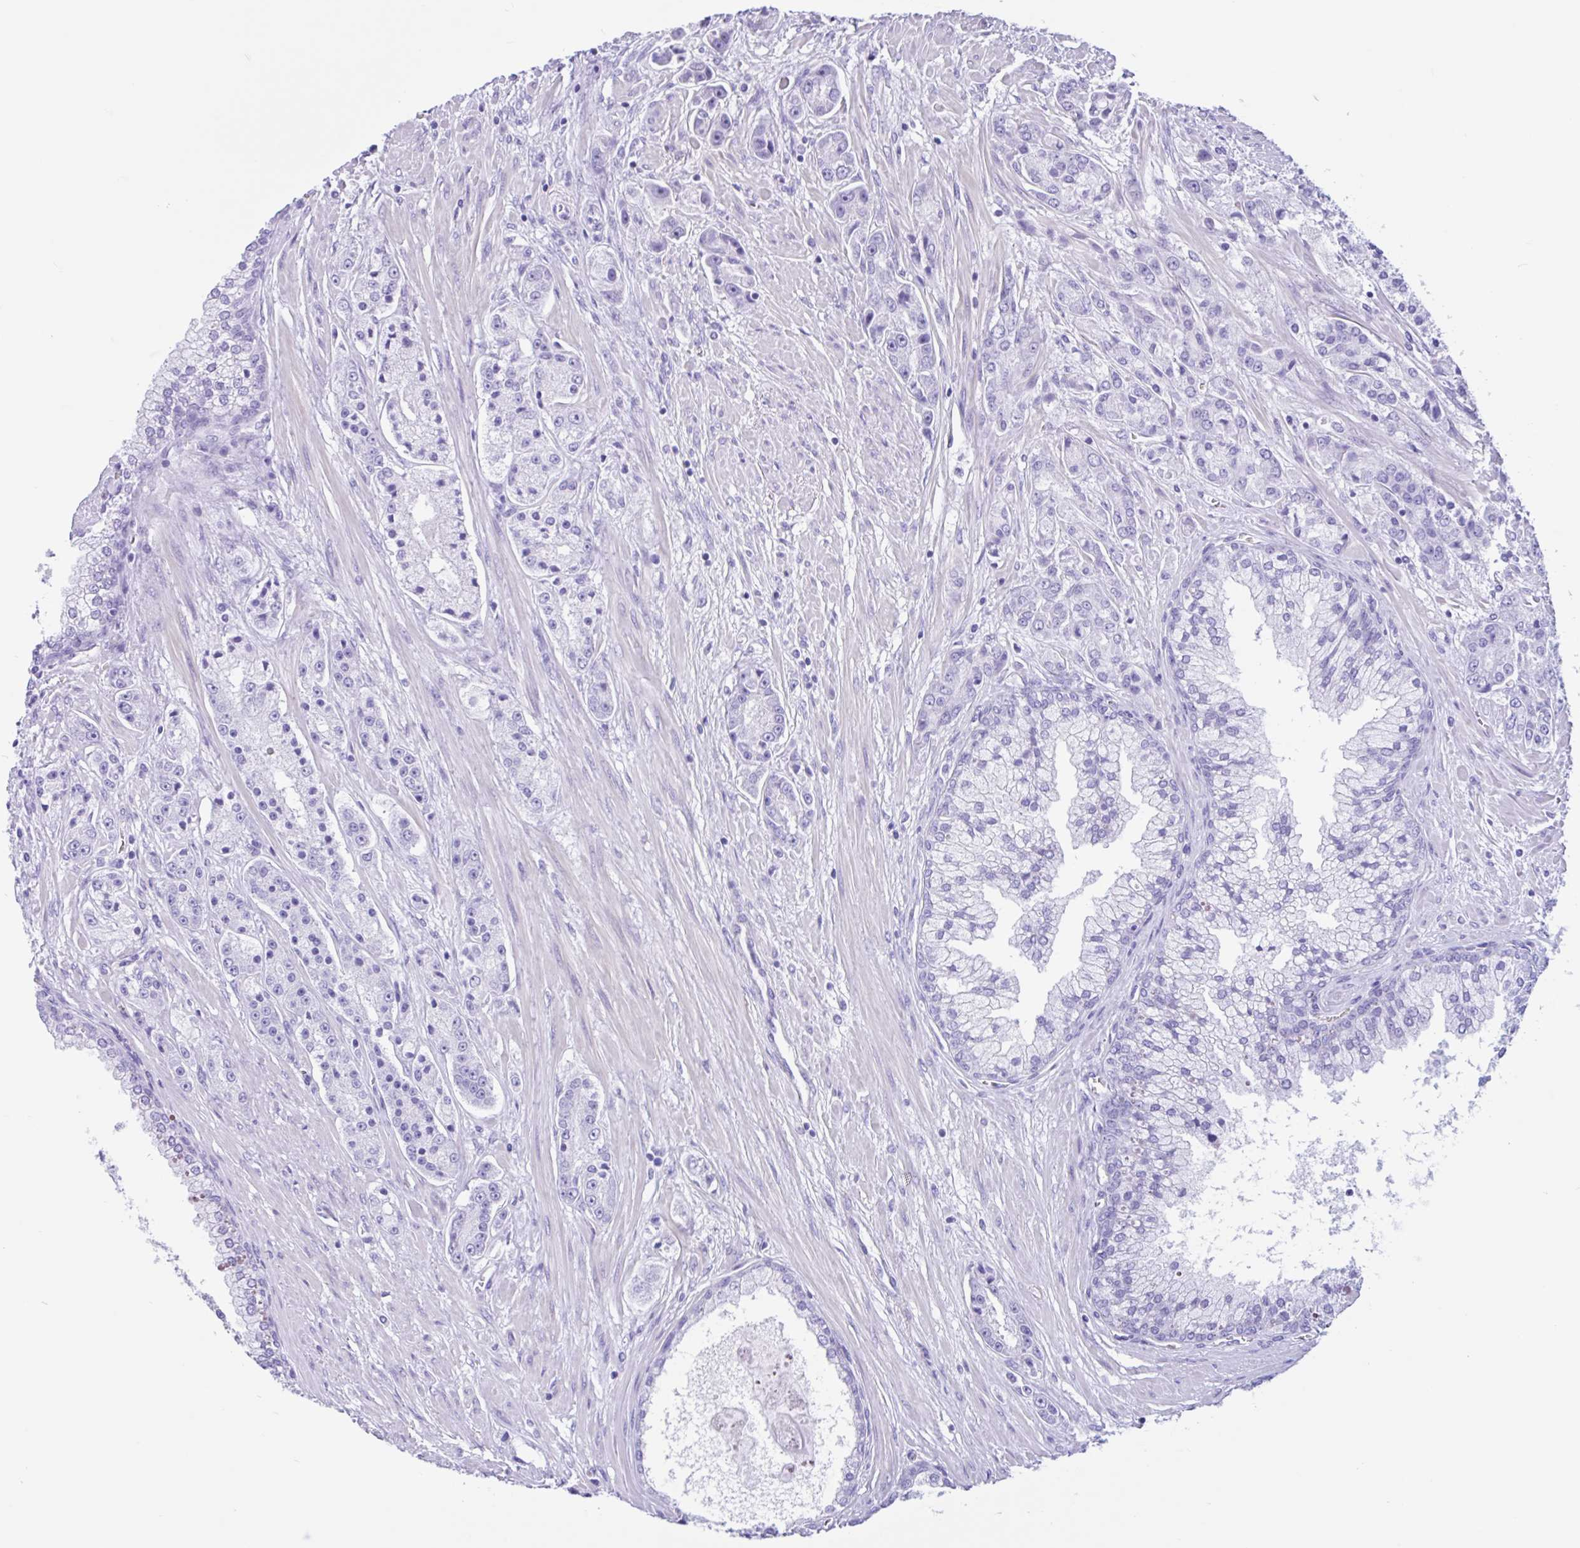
{"staining": {"intensity": "negative", "quantity": "none", "location": "none"}, "tissue": "prostate cancer", "cell_type": "Tumor cells", "image_type": "cancer", "snomed": [{"axis": "morphology", "description": "Adenocarcinoma, High grade"}, {"axis": "topography", "description": "Prostate"}], "caption": "Micrograph shows no protein expression in tumor cells of adenocarcinoma (high-grade) (prostate) tissue. (Immunohistochemistry, brightfield microscopy, high magnification).", "gene": "IAPP", "patient": {"sex": "male", "age": 67}}